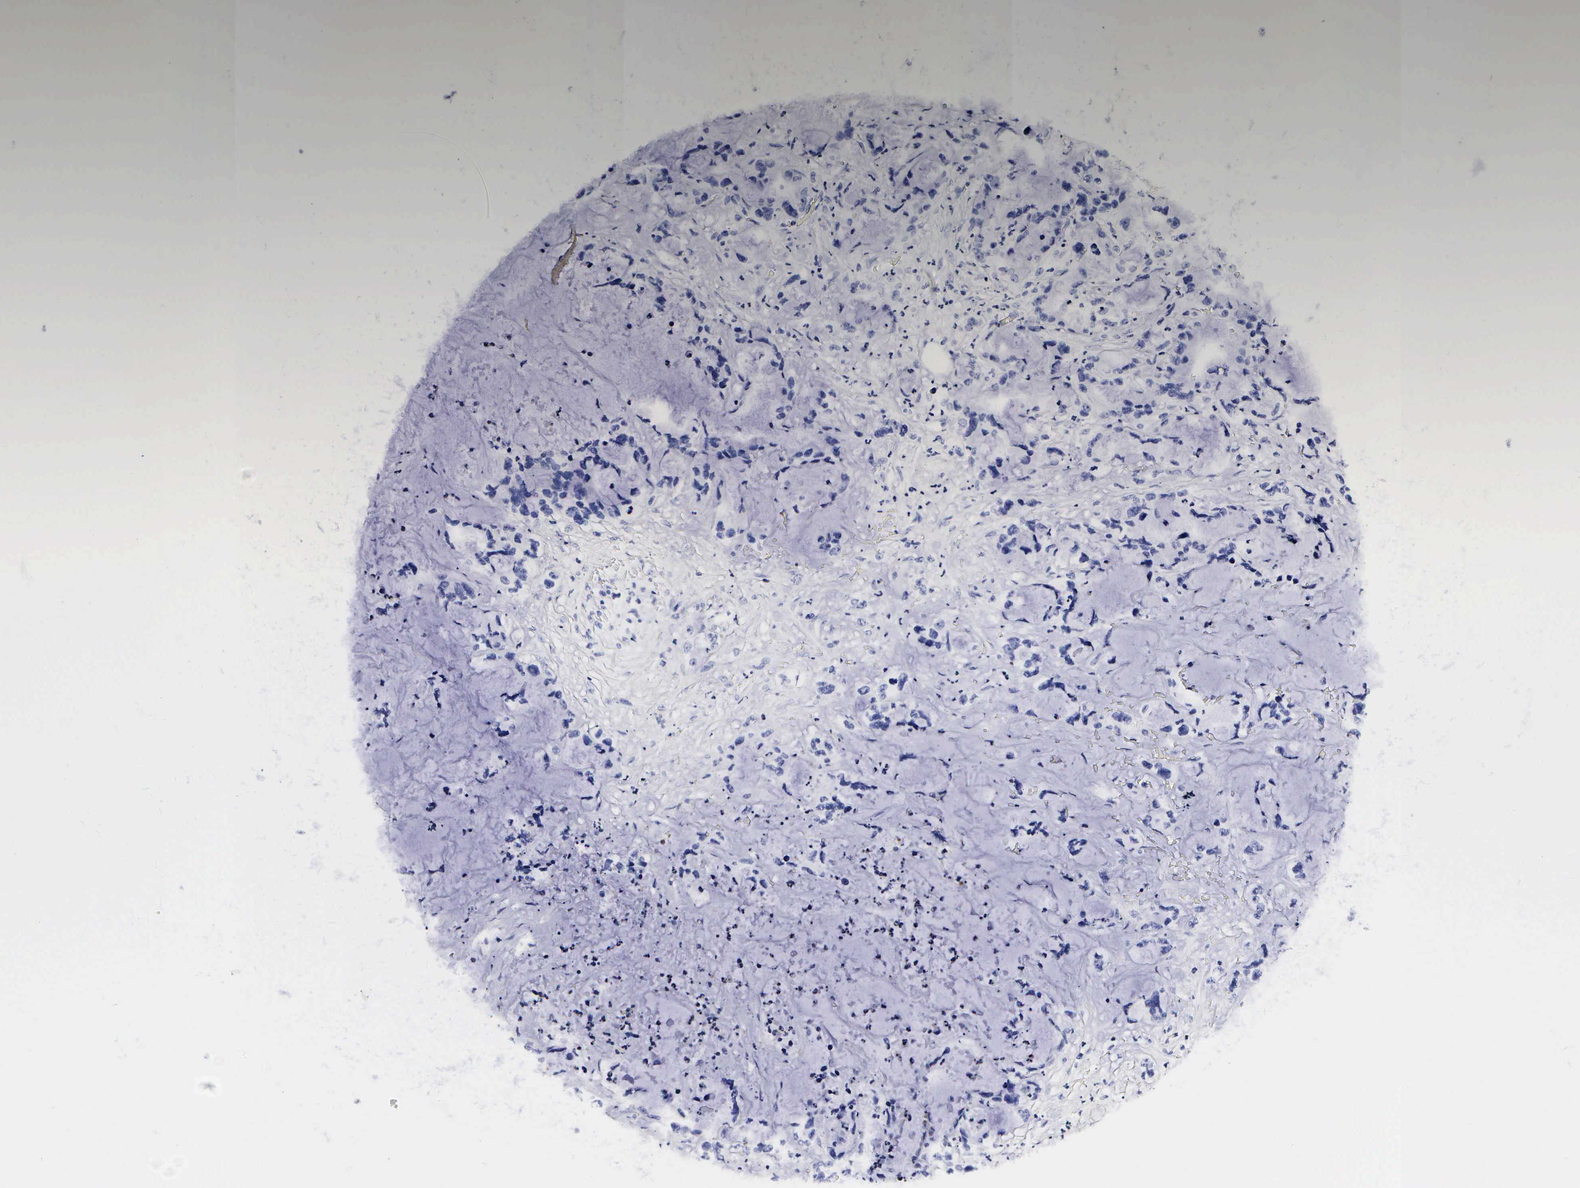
{"staining": {"intensity": "negative", "quantity": "none", "location": "none"}, "tissue": "liver cancer", "cell_type": "Tumor cells", "image_type": "cancer", "snomed": [{"axis": "morphology", "description": "Cholangiocarcinoma"}, {"axis": "topography", "description": "Liver"}], "caption": "Liver cancer was stained to show a protein in brown. There is no significant positivity in tumor cells.", "gene": "RNASE6", "patient": {"sex": "female", "age": 65}}